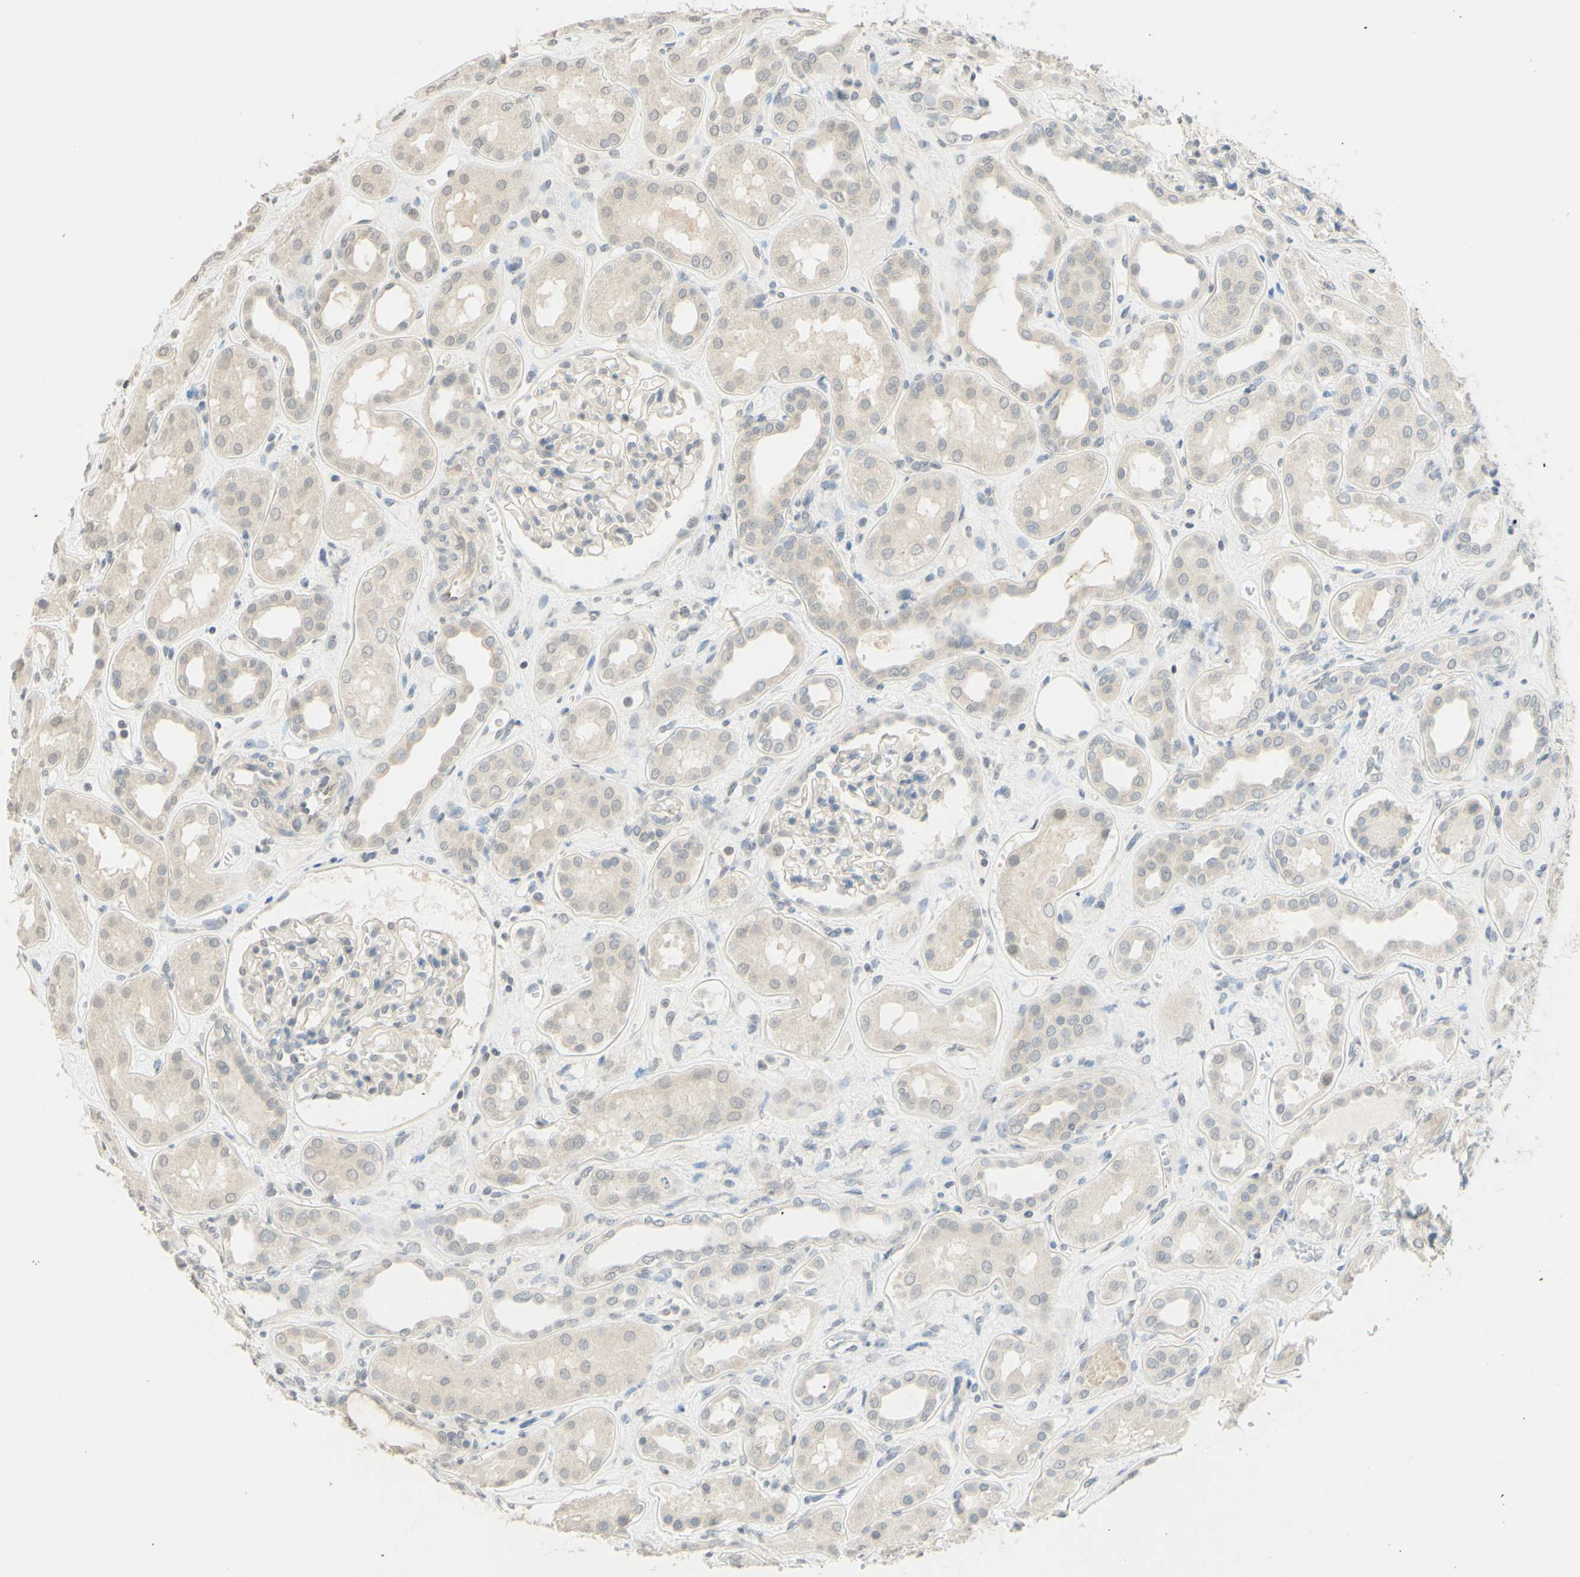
{"staining": {"intensity": "weak", "quantity": "25%-75%", "location": "cytoplasmic/membranous"}, "tissue": "kidney", "cell_type": "Cells in glomeruli", "image_type": "normal", "snomed": [{"axis": "morphology", "description": "Normal tissue, NOS"}, {"axis": "topography", "description": "Kidney"}], "caption": "Kidney stained for a protein (brown) reveals weak cytoplasmic/membranous positive expression in approximately 25%-75% of cells in glomeruli.", "gene": "MAG", "patient": {"sex": "male", "age": 59}}